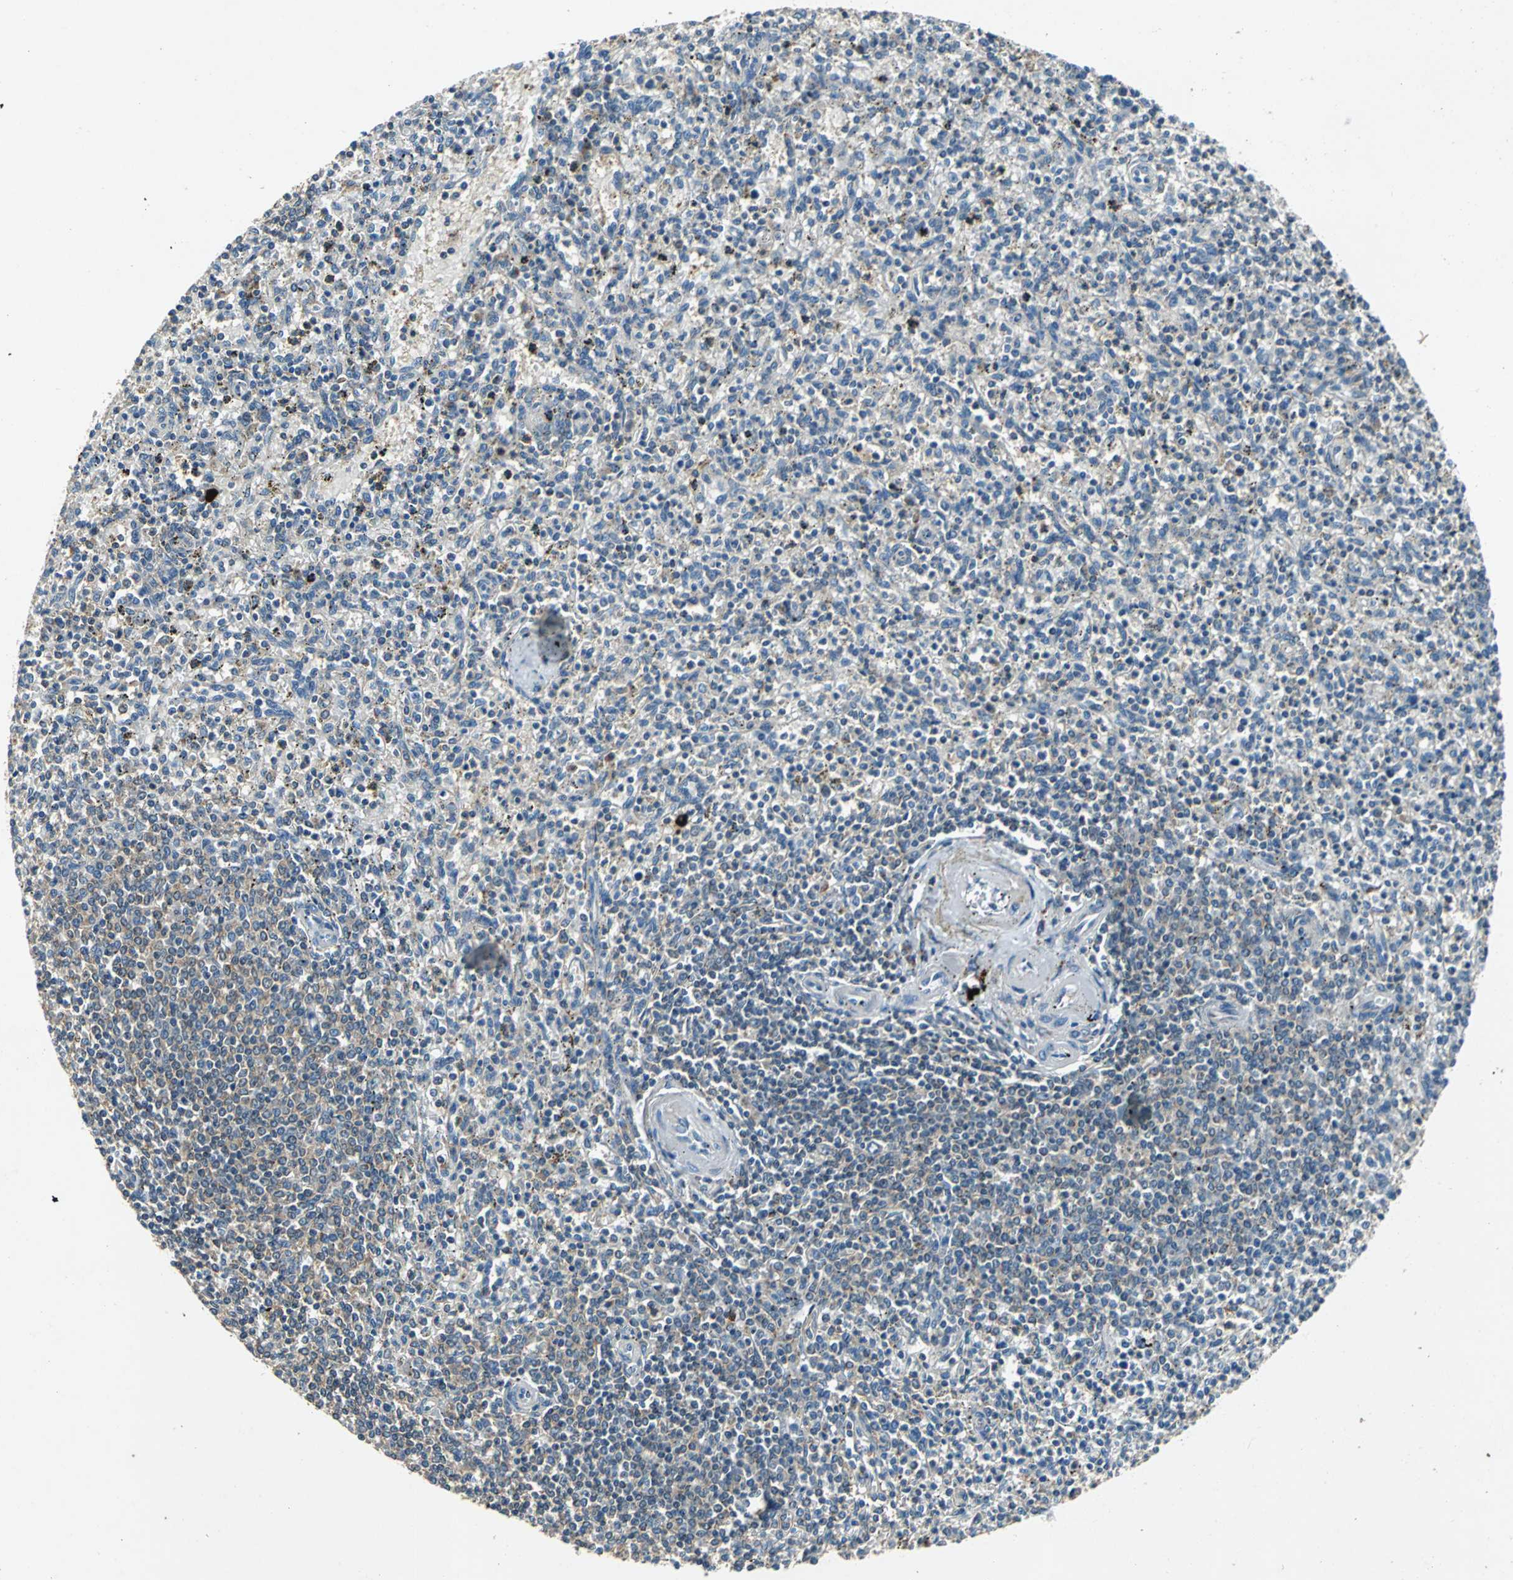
{"staining": {"intensity": "weak", "quantity": ">75%", "location": "cytoplasmic/membranous"}, "tissue": "spleen", "cell_type": "Cells in red pulp", "image_type": "normal", "snomed": [{"axis": "morphology", "description": "Normal tissue, NOS"}, {"axis": "topography", "description": "Spleen"}], "caption": "Protein positivity by immunohistochemistry (IHC) demonstrates weak cytoplasmic/membranous positivity in about >75% of cells in red pulp in unremarkable spleen.", "gene": "SLC19A2", "patient": {"sex": "male", "age": 72}}